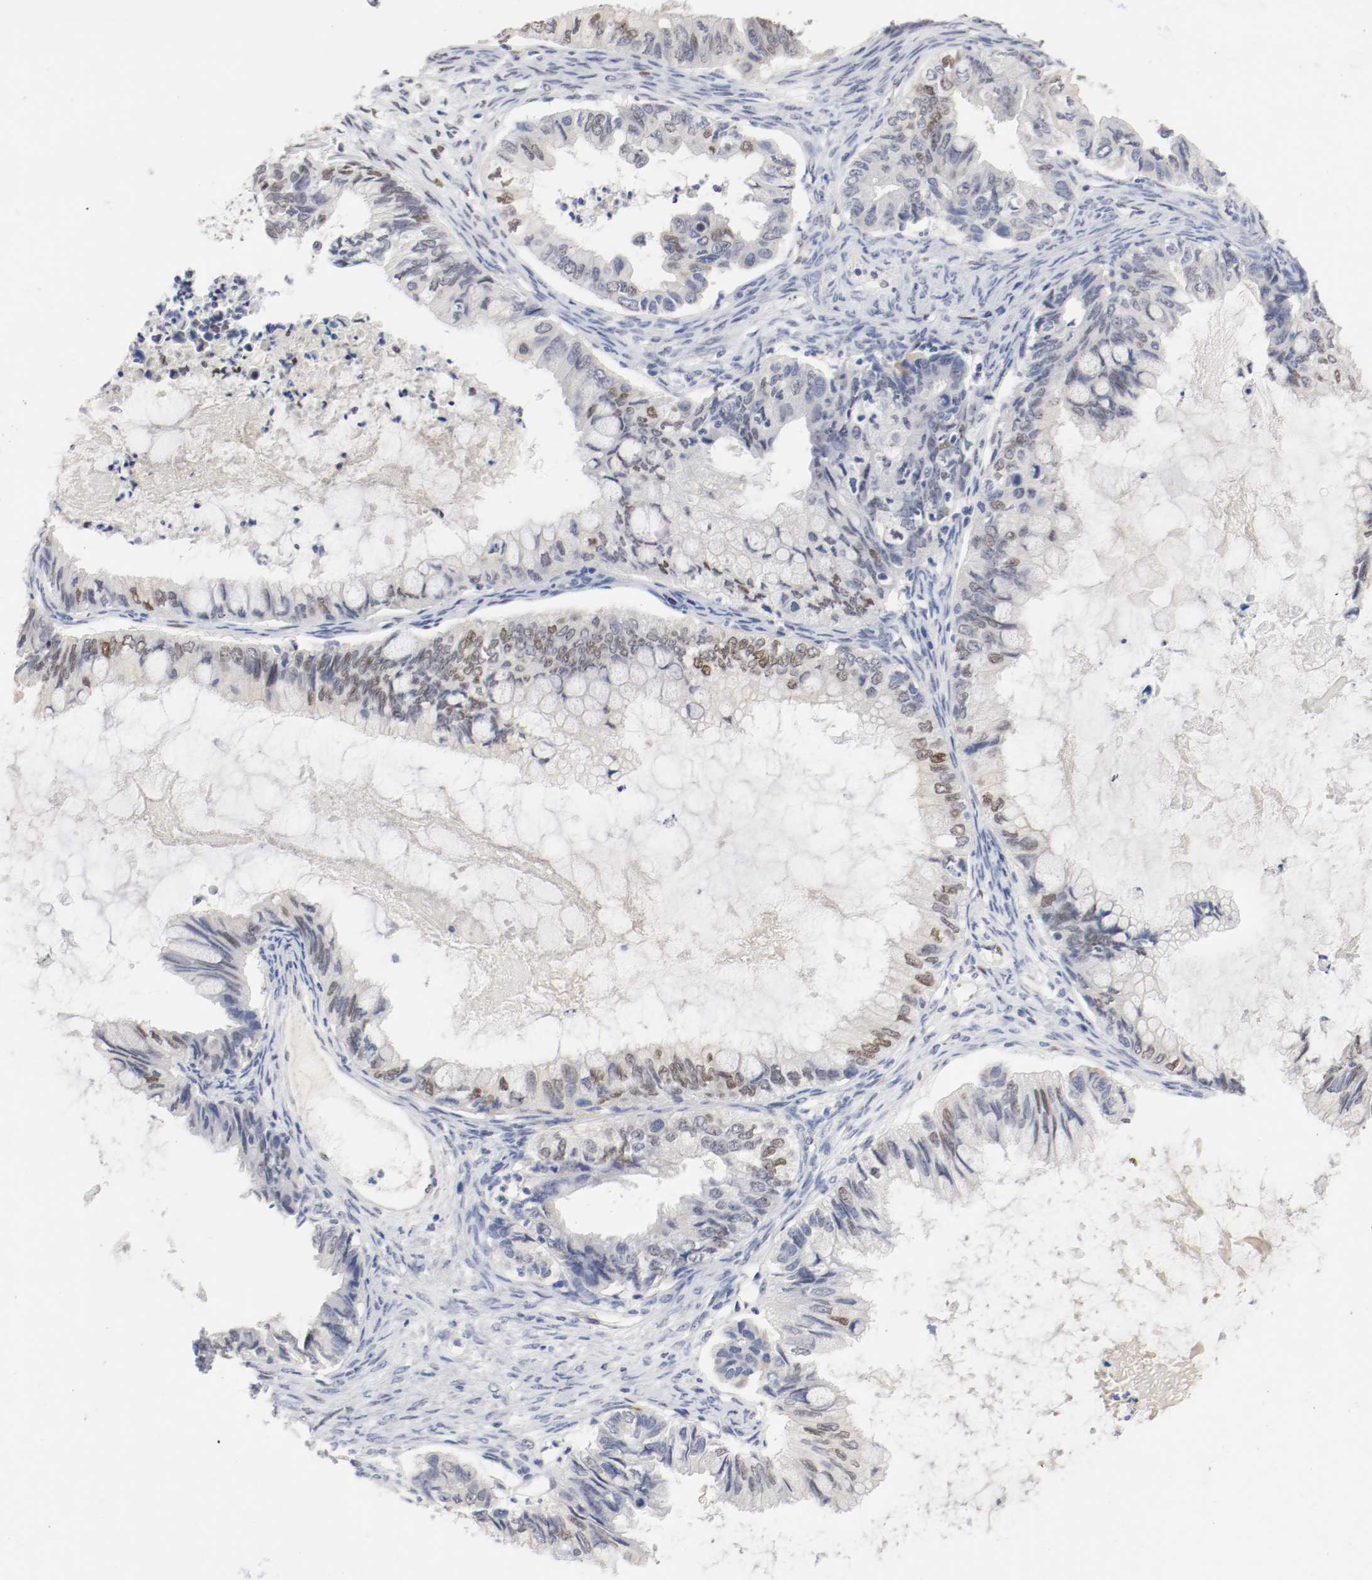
{"staining": {"intensity": "moderate", "quantity": "25%-75%", "location": "nuclear"}, "tissue": "ovarian cancer", "cell_type": "Tumor cells", "image_type": "cancer", "snomed": [{"axis": "morphology", "description": "Cystadenocarcinoma, mucinous, NOS"}, {"axis": "topography", "description": "Ovary"}], "caption": "Protein analysis of ovarian mucinous cystadenocarcinoma tissue displays moderate nuclear expression in about 25%-75% of tumor cells. (Brightfield microscopy of DAB IHC at high magnification).", "gene": "FOSL2", "patient": {"sex": "female", "age": 80}}